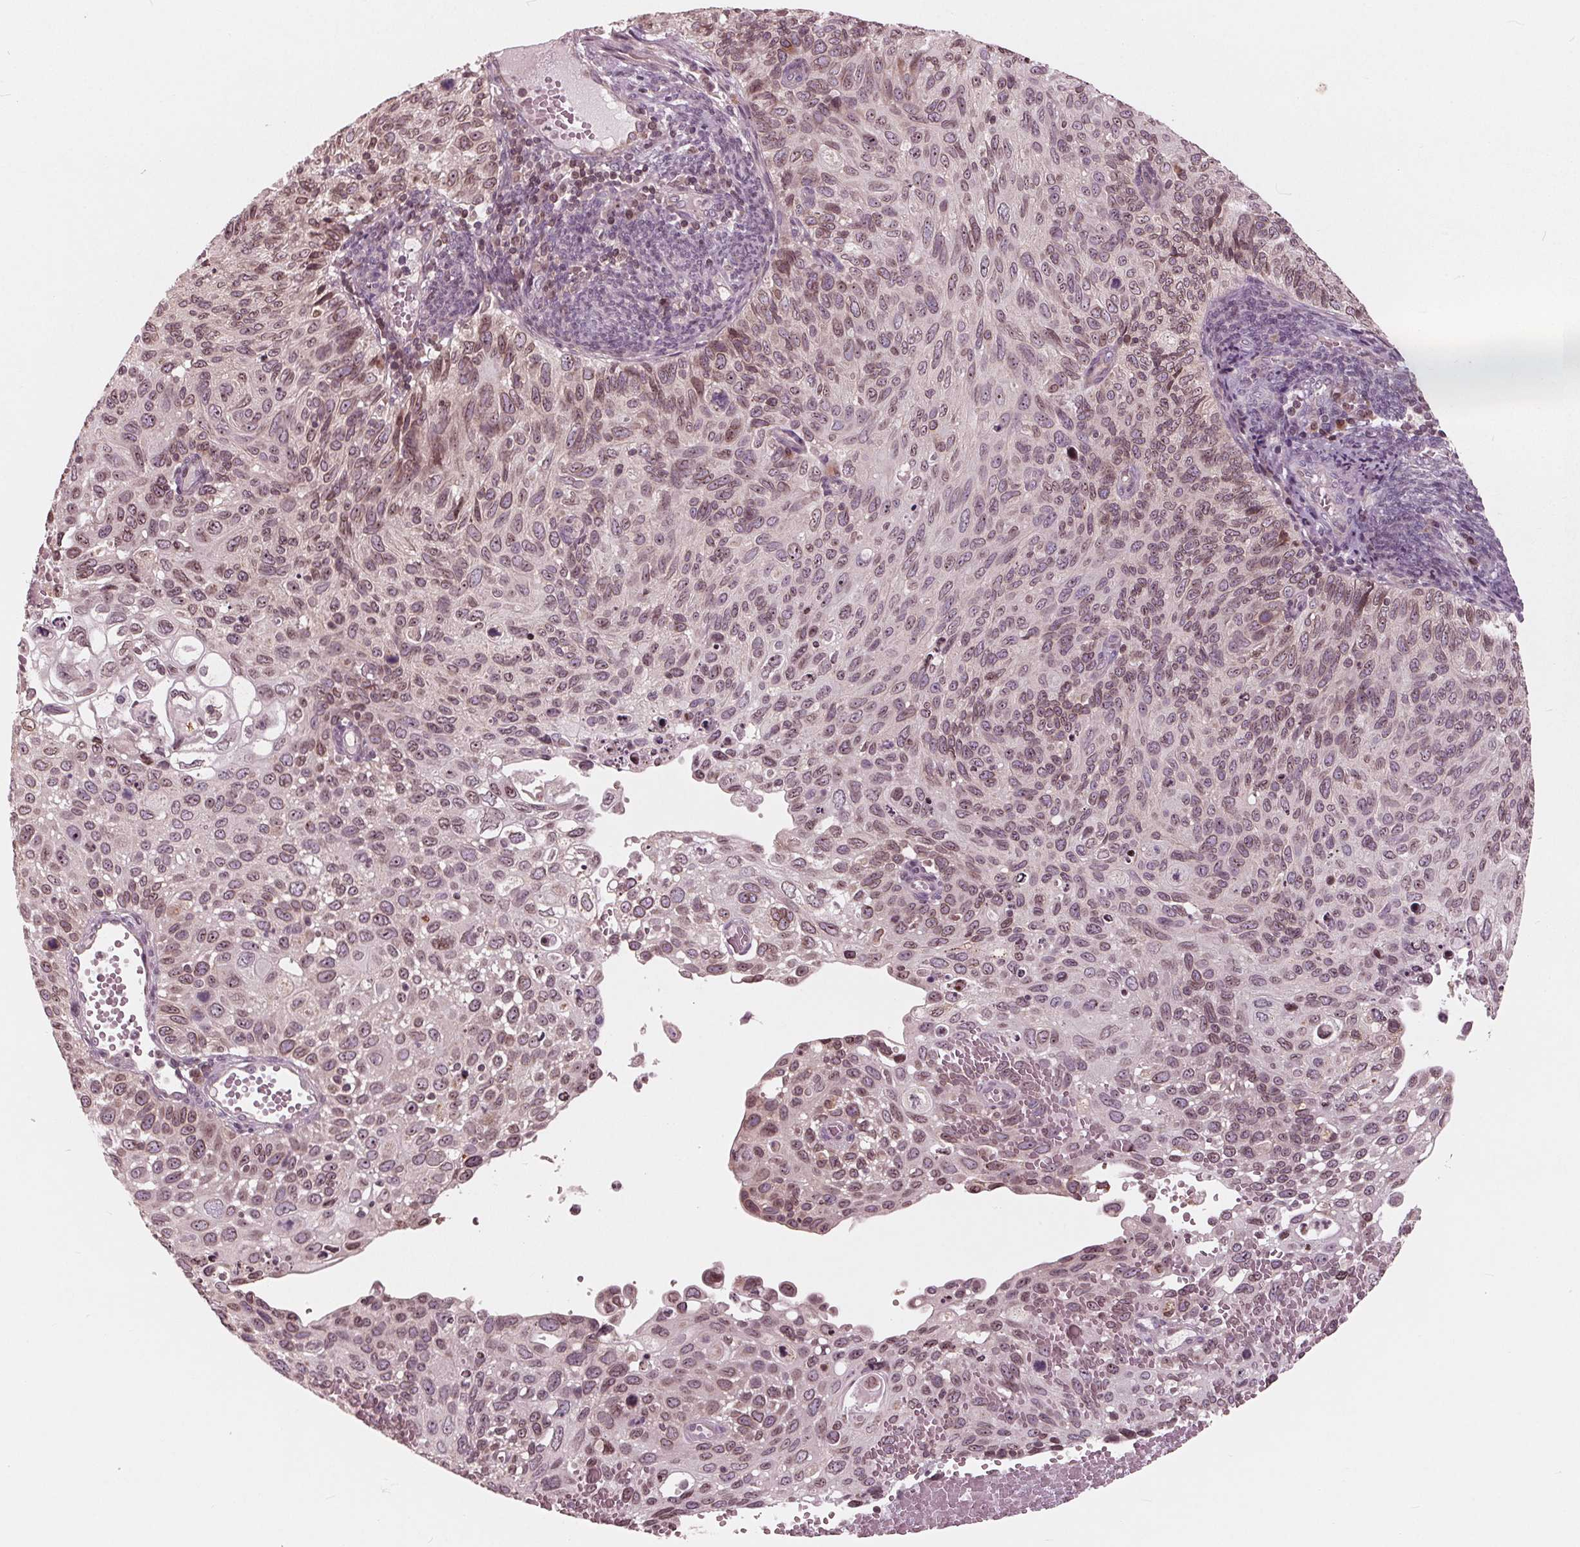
{"staining": {"intensity": "weak", "quantity": ">75%", "location": "cytoplasmic/membranous,nuclear"}, "tissue": "cervical cancer", "cell_type": "Tumor cells", "image_type": "cancer", "snomed": [{"axis": "morphology", "description": "Squamous cell carcinoma, NOS"}, {"axis": "topography", "description": "Cervix"}], "caption": "There is low levels of weak cytoplasmic/membranous and nuclear expression in tumor cells of cervical cancer, as demonstrated by immunohistochemical staining (brown color).", "gene": "NUP210", "patient": {"sex": "female", "age": 70}}